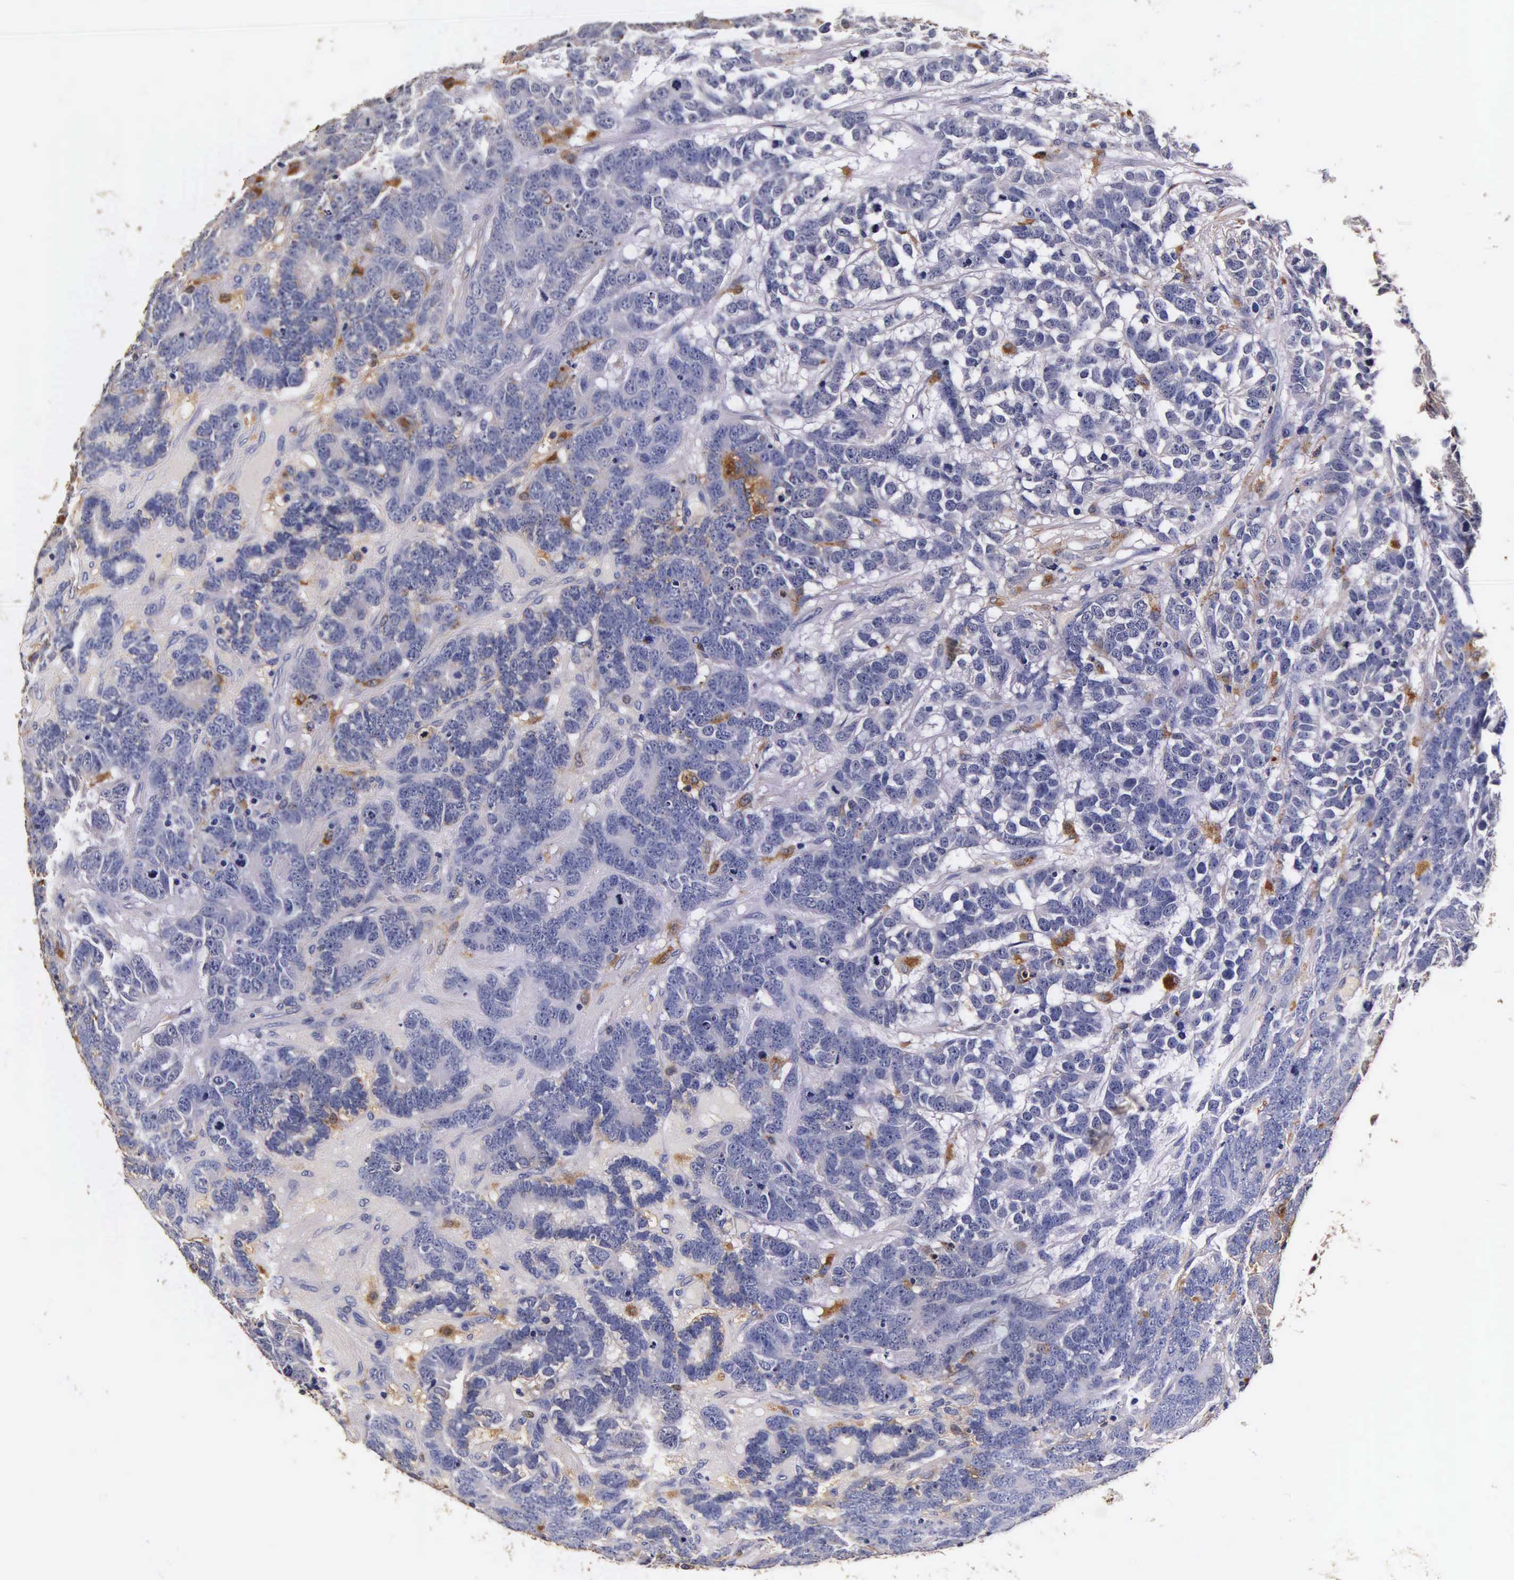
{"staining": {"intensity": "weak", "quantity": "<25%", "location": "cytoplasmic/membranous"}, "tissue": "testis cancer", "cell_type": "Tumor cells", "image_type": "cancer", "snomed": [{"axis": "morphology", "description": "Carcinoma, Embryonal, NOS"}, {"axis": "topography", "description": "Testis"}], "caption": "This is an immunohistochemistry histopathology image of testis cancer (embryonal carcinoma). There is no staining in tumor cells.", "gene": "CTSB", "patient": {"sex": "male", "age": 26}}